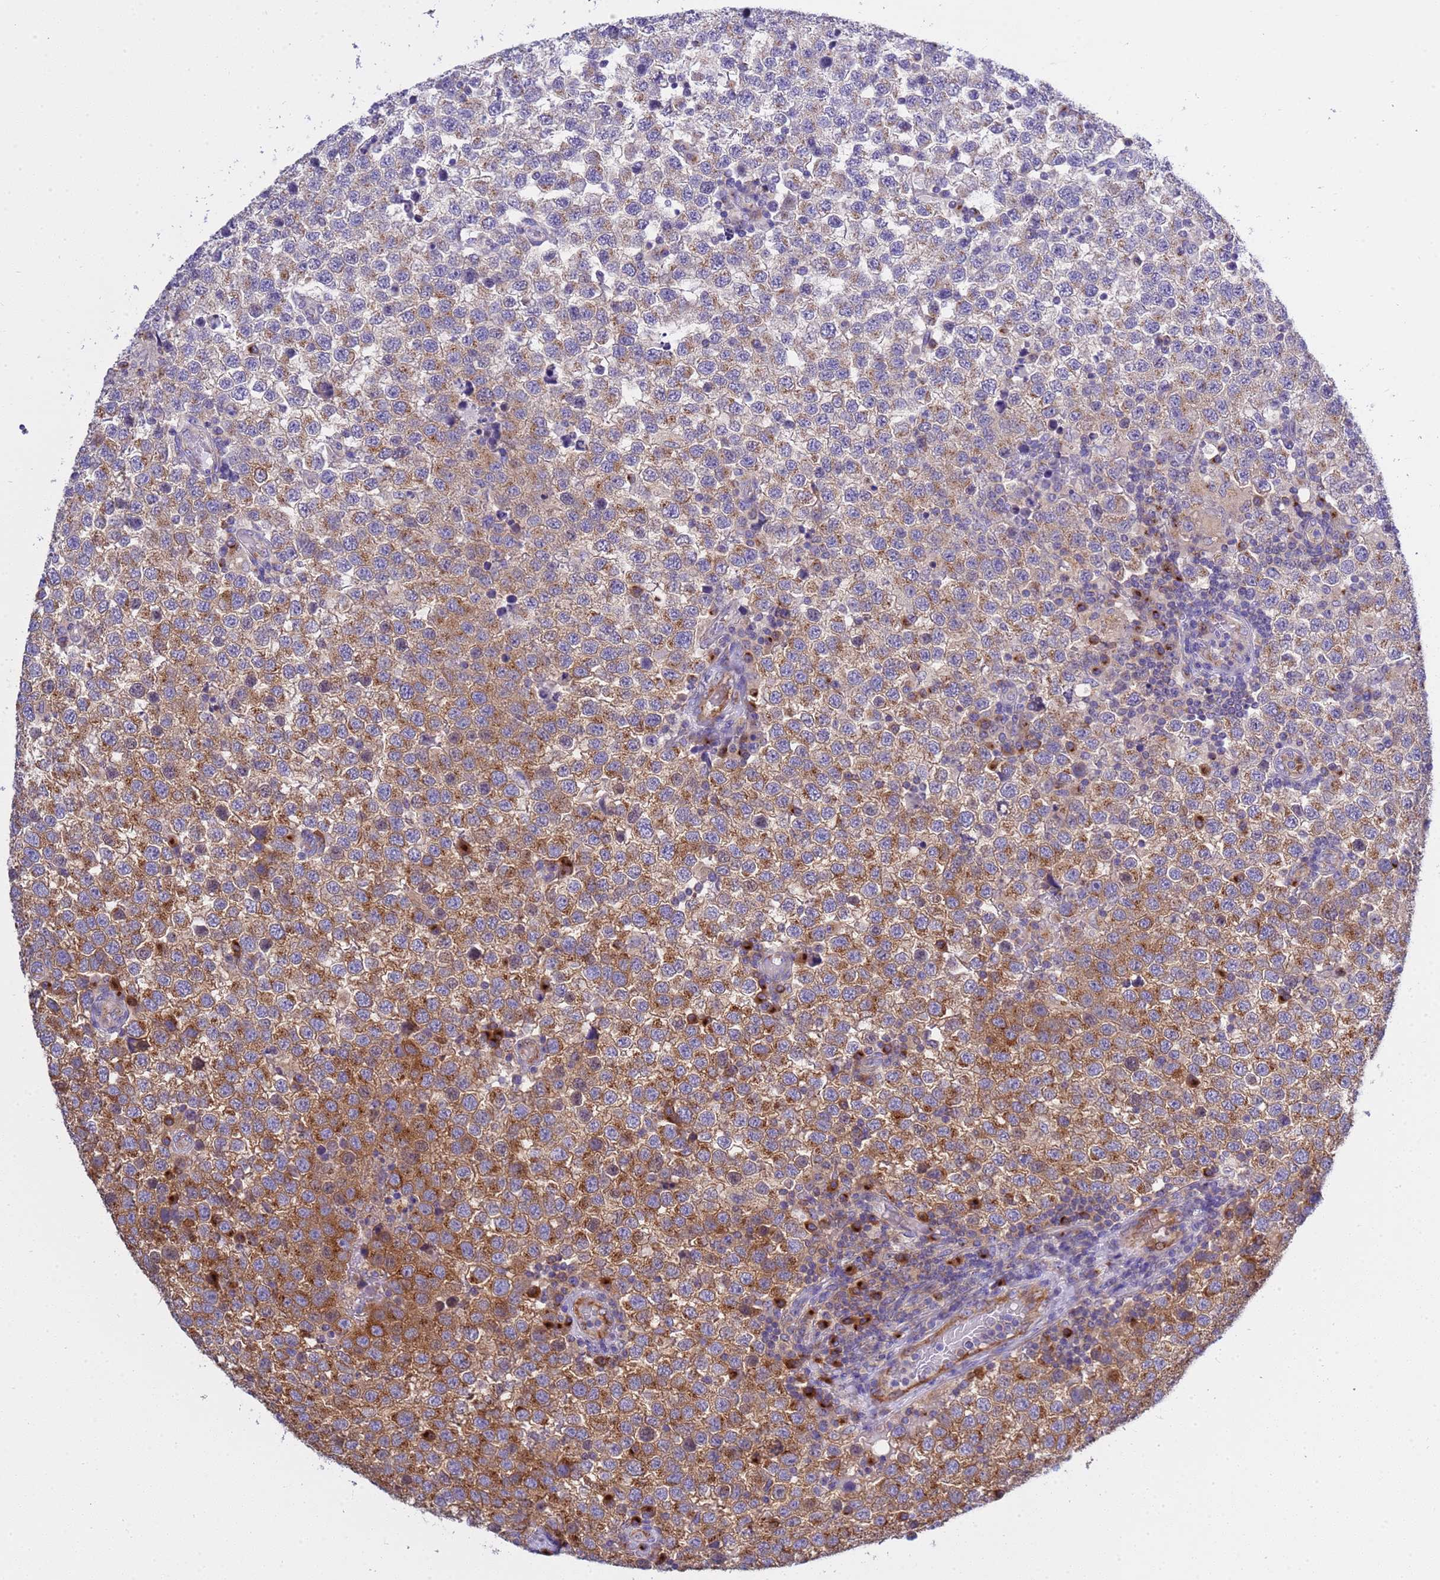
{"staining": {"intensity": "moderate", "quantity": ">75%", "location": "cytoplasmic/membranous"}, "tissue": "testis cancer", "cell_type": "Tumor cells", "image_type": "cancer", "snomed": [{"axis": "morphology", "description": "Seminoma, NOS"}, {"axis": "topography", "description": "Testis"}], "caption": "A high-resolution image shows immunohistochemistry (IHC) staining of testis cancer, which demonstrates moderate cytoplasmic/membranous staining in approximately >75% of tumor cells.", "gene": "ANAPC1", "patient": {"sex": "male", "age": 34}}